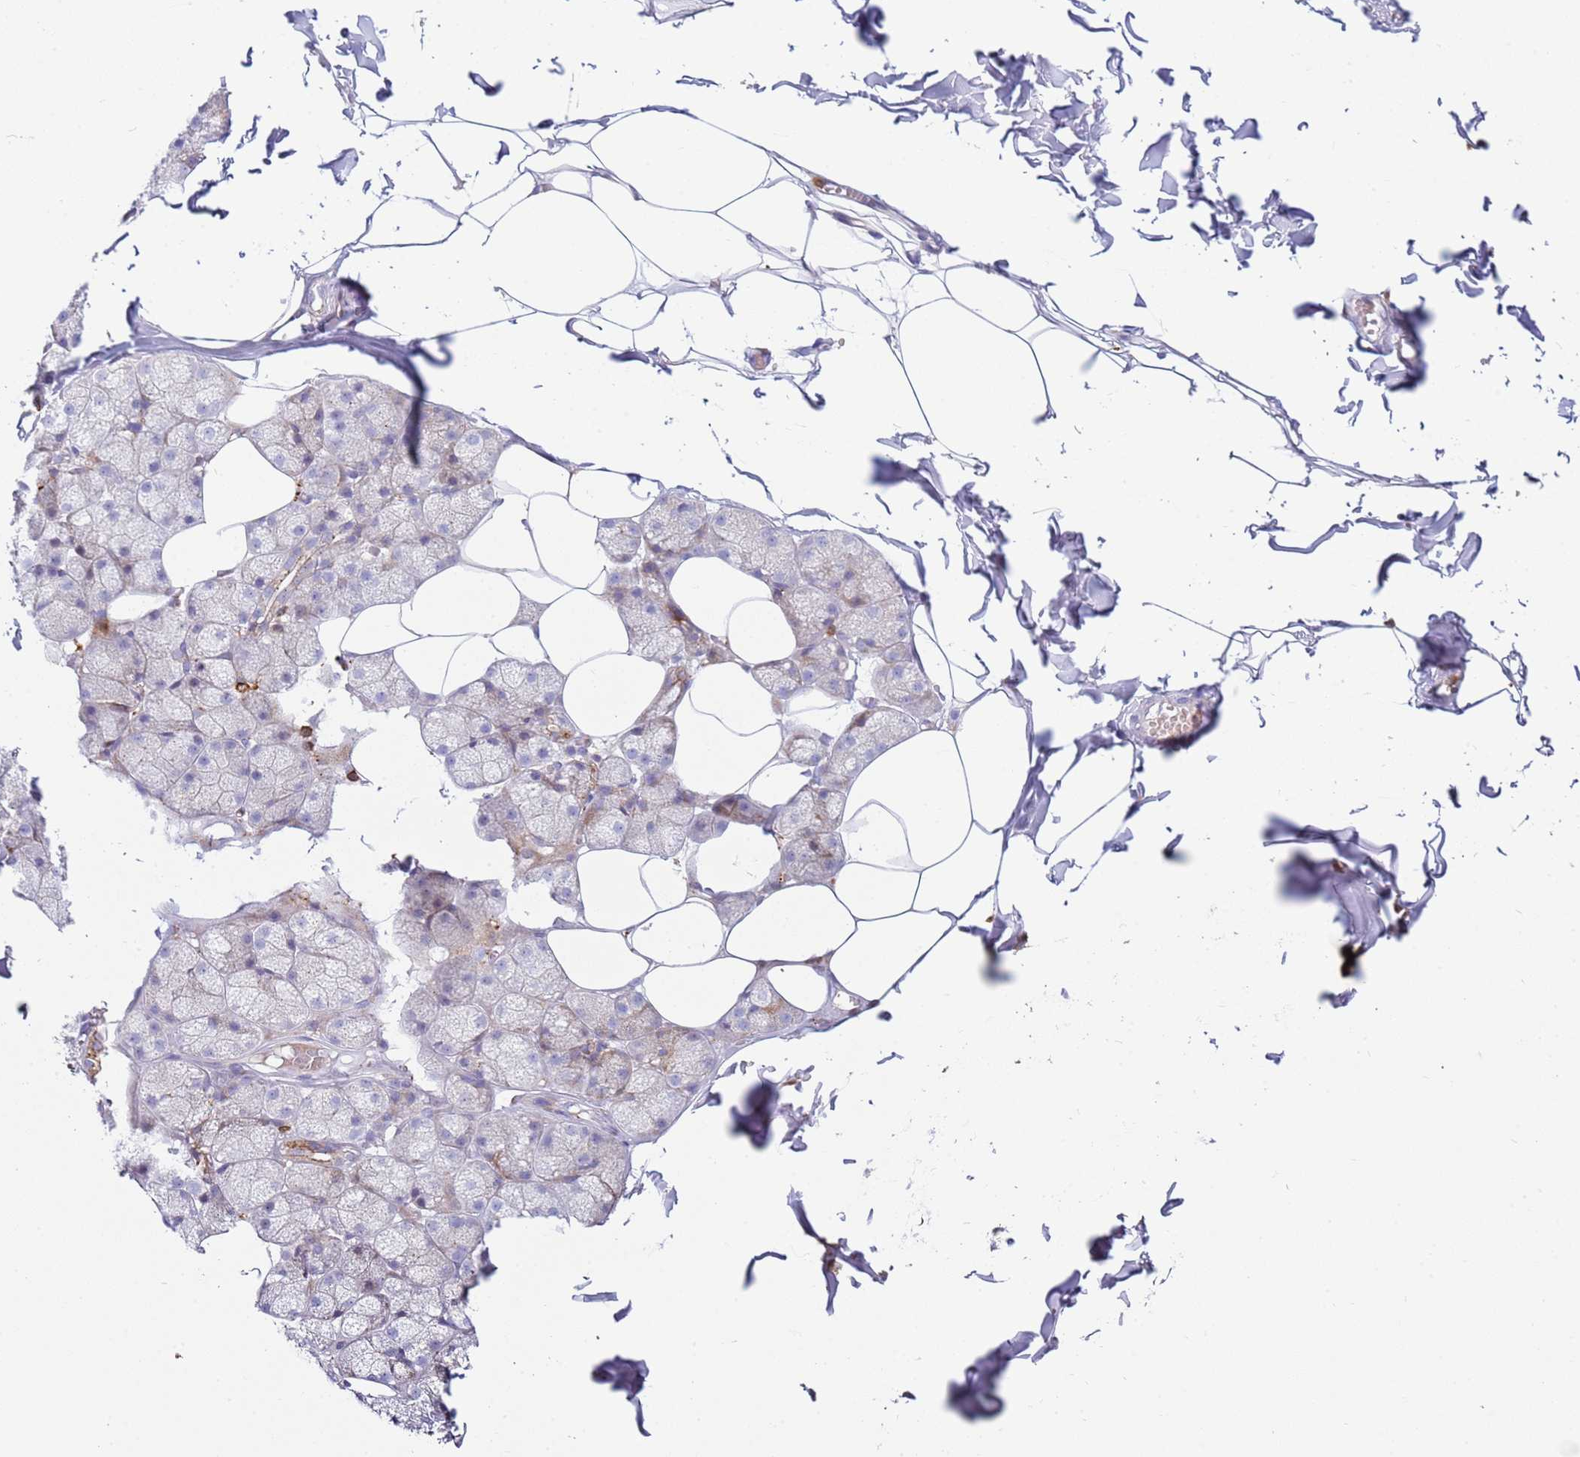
{"staining": {"intensity": "negative", "quantity": "none", "location": "none"}, "tissue": "adipose tissue", "cell_type": "Adipocytes", "image_type": "normal", "snomed": [{"axis": "morphology", "description": "Normal tissue, NOS"}, {"axis": "topography", "description": "Salivary gland"}, {"axis": "topography", "description": "Peripheral nerve tissue"}], "caption": "This is an IHC histopathology image of benign adipose tissue. There is no positivity in adipocytes.", "gene": "TTPAL", "patient": {"sex": "male", "age": 38}}